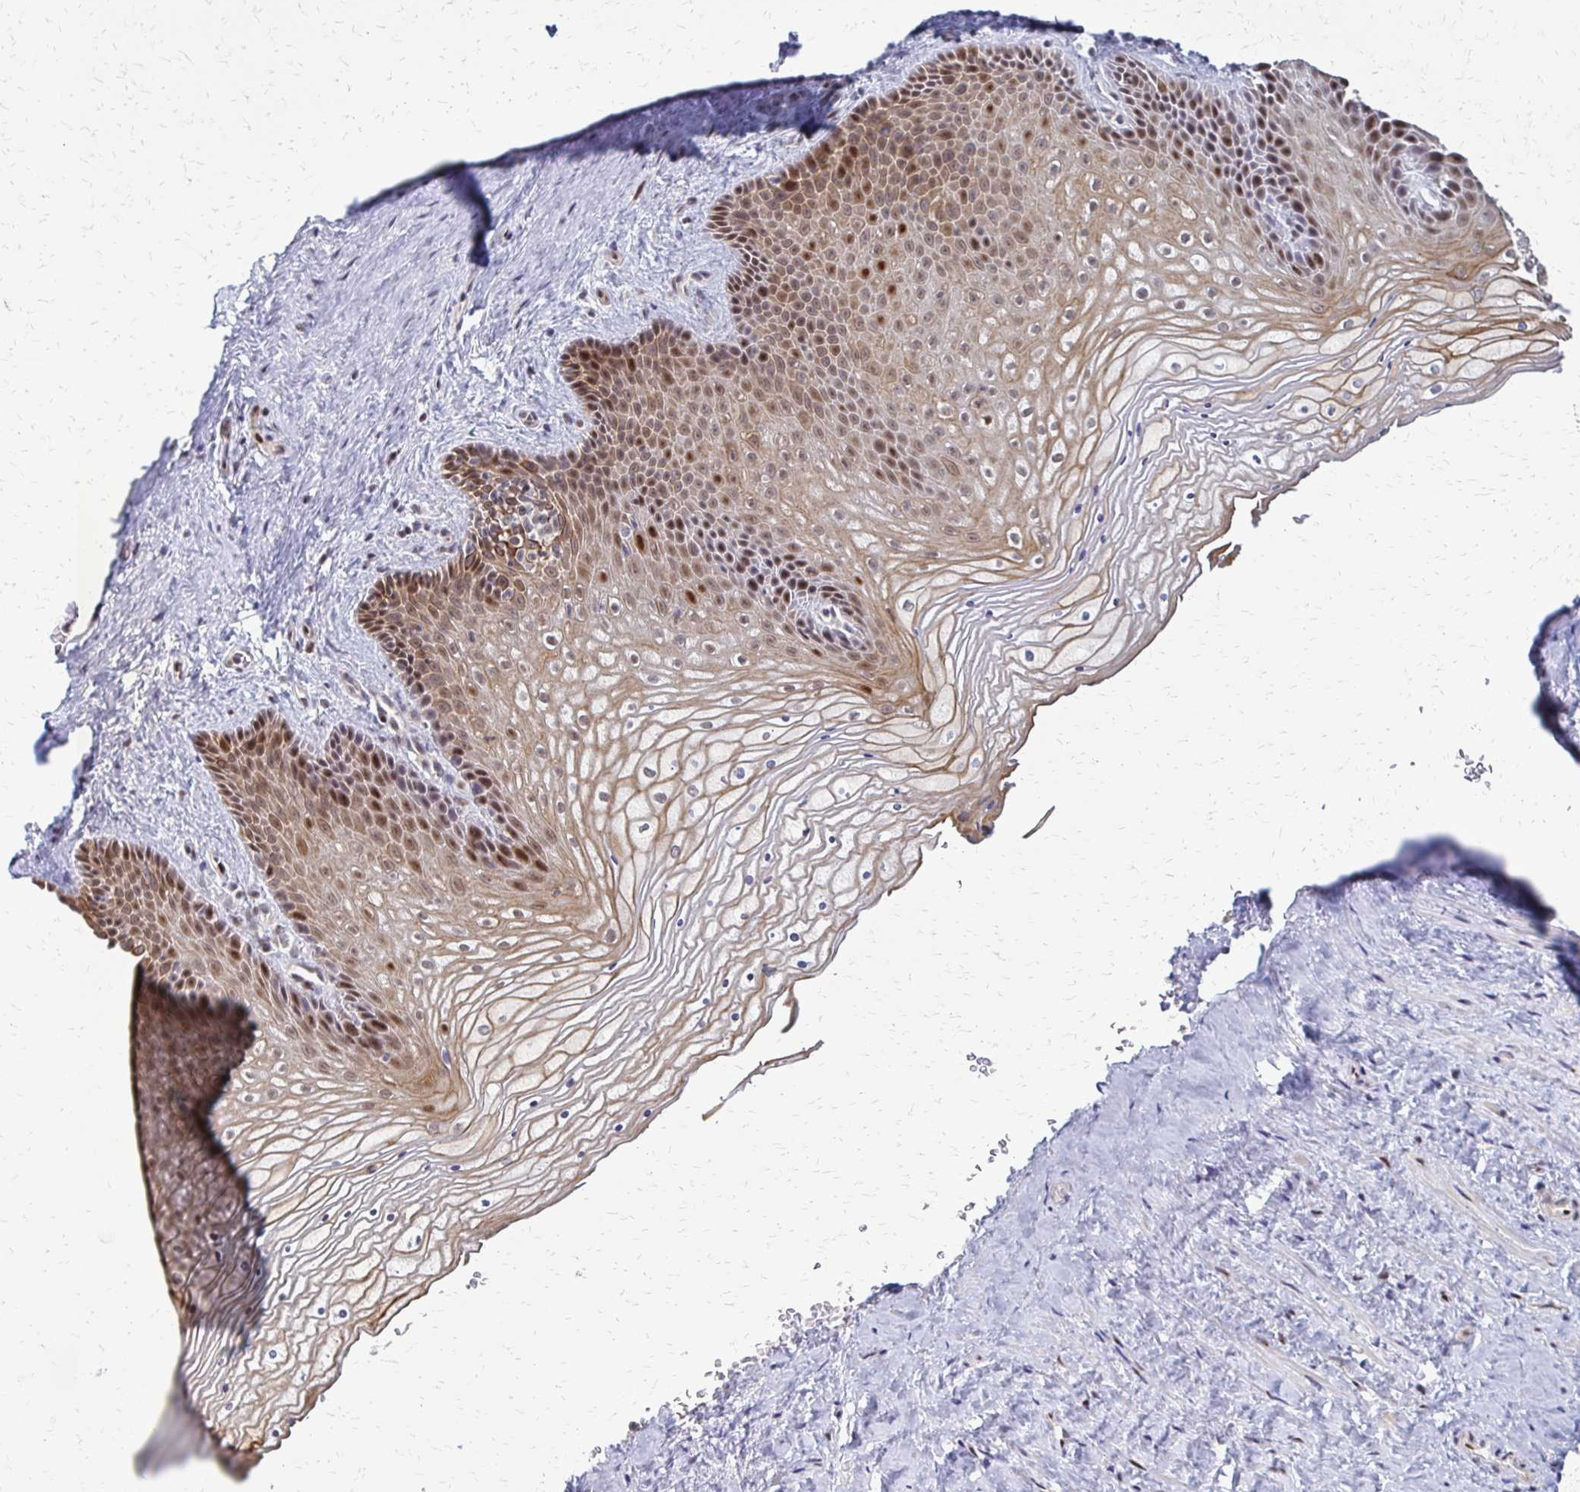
{"staining": {"intensity": "strong", "quantity": ">75%", "location": "cytoplasmic/membranous,nuclear"}, "tissue": "vagina", "cell_type": "Squamous epithelial cells", "image_type": "normal", "snomed": [{"axis": "morphology", "description": "Normal tissue, NOS"}, {"axis": "topography", "description": "Vagina"}], "caption": "Immunohistochemistry staining of unremarkable vagina, which shows high levels of strong cytoplasmic/membranous,nuclear positivity in approximately >75% of squamous epithelial cells indicating strong cytoplasmic/membranous,nuclear protein positivity. The staining was performed using DAB (3,3'-diaminobenzidine) (brown) for protein detection and nuclei were counterstained in hematoxylin (blue).", "gene": "TRIR", "patient": {"sex": "female", "age": 45}}